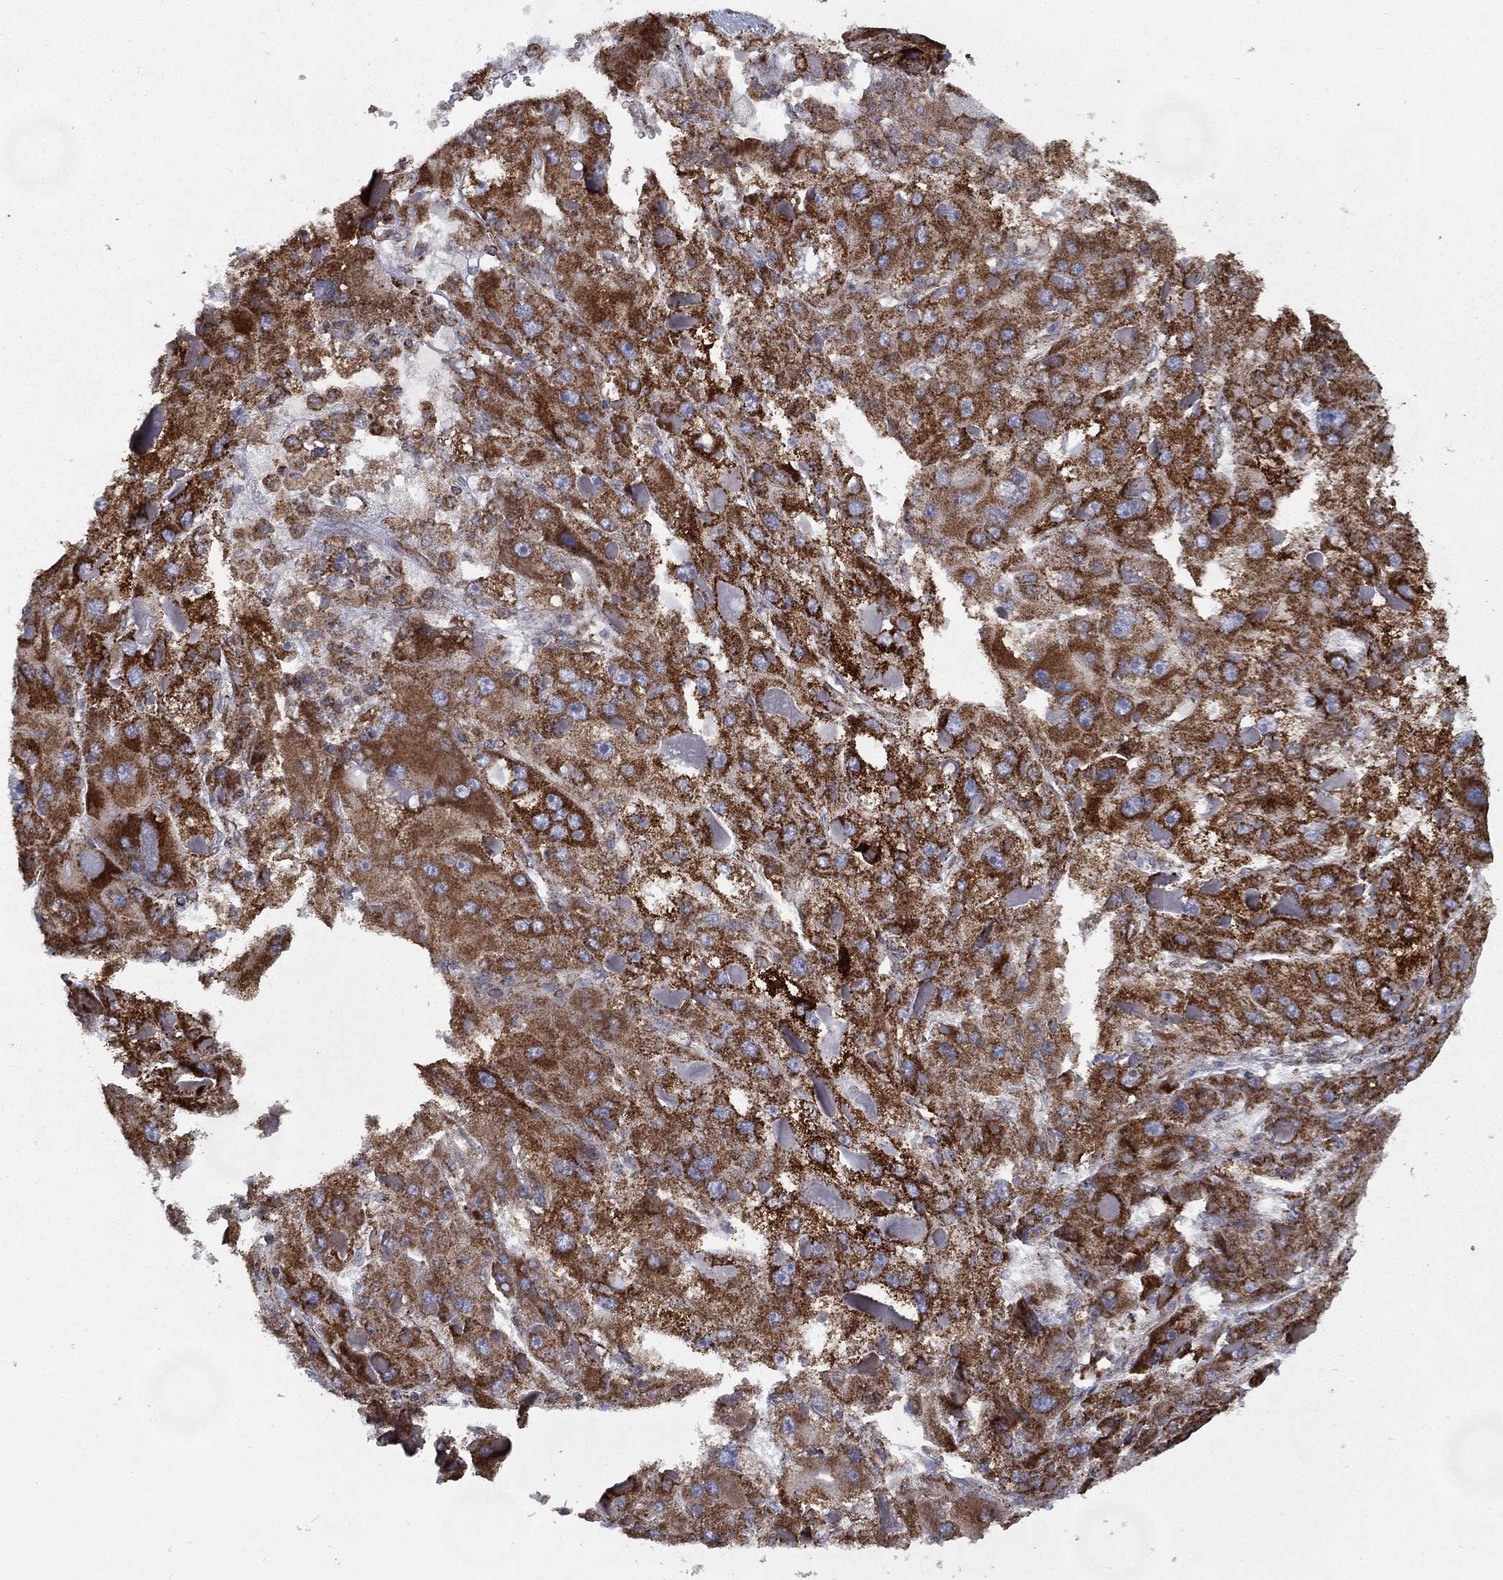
{"staining": {"intensity": "strong", "quantity": ">75%", "location": "cytoplasmic/membranous"}, "tissue": "liver cancer", "cell_type": "Tumor cells", "image_type": "cancer", "snomed": [{"axis": "morphology", "description": "Carcinoma, Hepatocellular, NOS"}, {"axis": "topography", "description": "Liver"}], "caption": "Tumor cells demonstrate high levels of strong cytoplasmic/membranous positivity in approximately >75% of cells in liver cancer (hepatocellular carcinoma). (DAB (3,3'-diaminobenzidine) IHC with brightfield microscopy, high magnification).", "gene": "MT-CYB", "patient": {"sex": "female", "age": 73}}